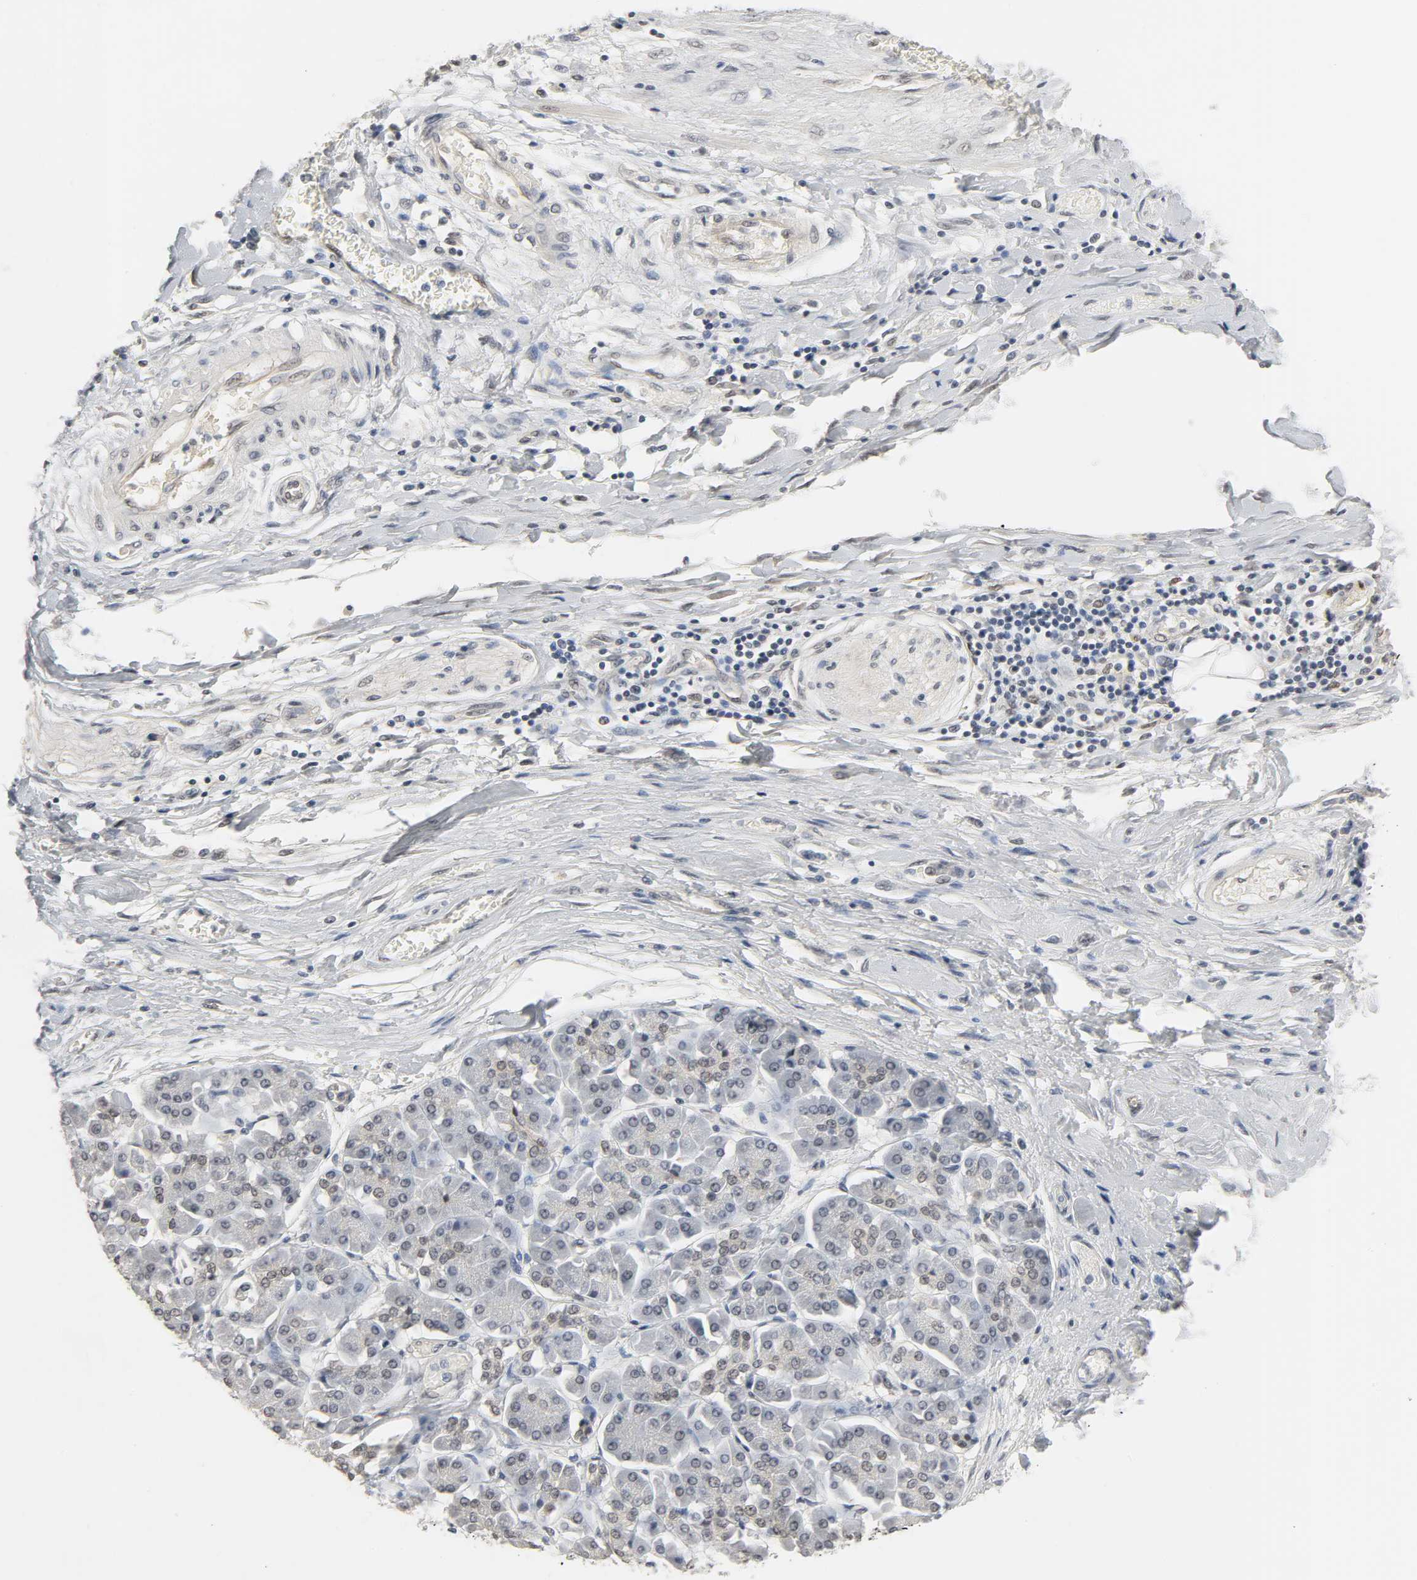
{"staining": {"intensity": "weak", "quantity": "<25%", "location": "cytoplasmic/membranous"}, "tissue": "pancreatic cancer", "cell_type": "Tumor cells", "image_type": "cancer", "snomed": [{"axis": "morphology", "description": "Adenocarcinoma, NOS"}, {"axis": "topography", "description": "Pancreas"}], "caption": "Tumor cells are negative for protein expression in human pancreatic cancer (adenocarcinoma).", "gene": "ACSS2", "patient": {"sex": "male", "age": 46}}